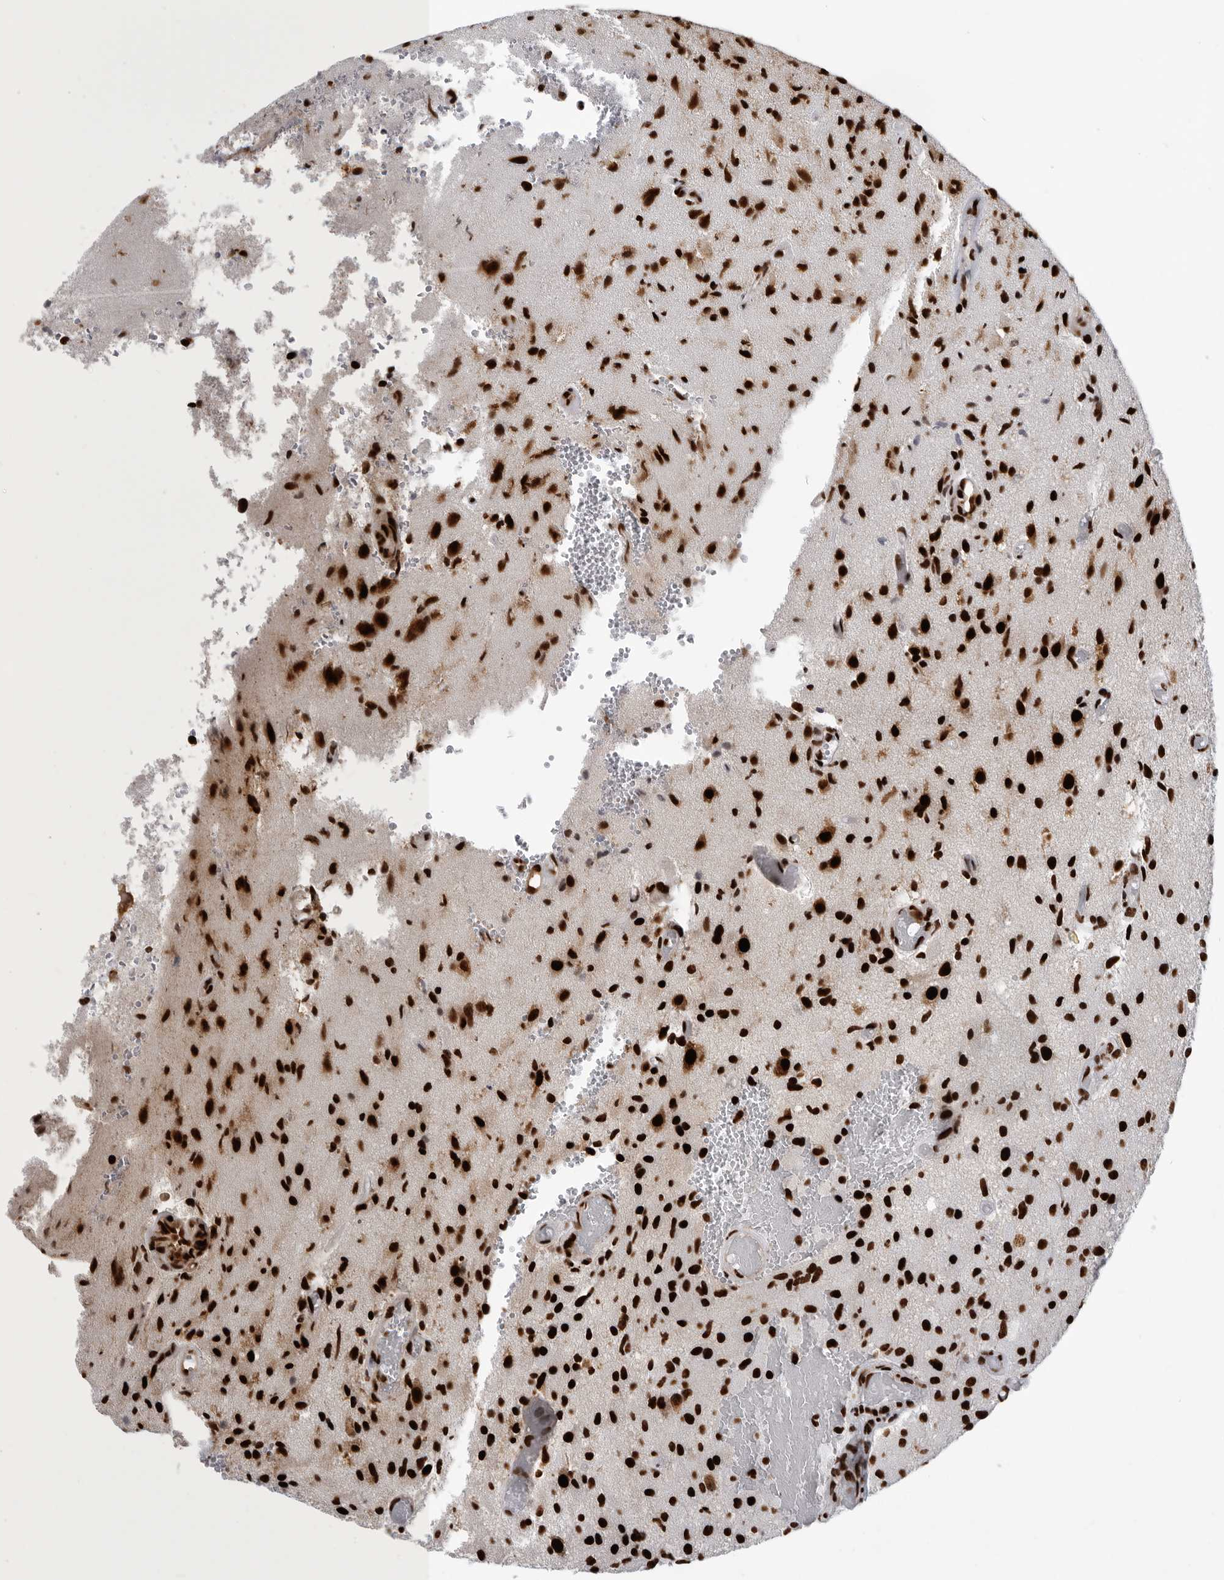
{"staining": {"intensity": "strong", "quantity": ">75%", "location": "nuclear"}, "tissue": "glioma", "cell_type": "Tumor cells", "image_type": "cancer", "snomed": [{"axis": "morphology", "description": "Normal tissue, NOS"}, {"axis": "morphology", "description": "Glioma, malignant, High grade"}, {"axis": "topography", "description": "Cerebral cortex"}], "caption": "About >75% of tumor cells in malignant high-grade glioma display strong nuclear protein staining as visualized by brown immunohistochemical staining.", "gene": "BCLAF1", "patient": {"sex": "male", "age": 77}}